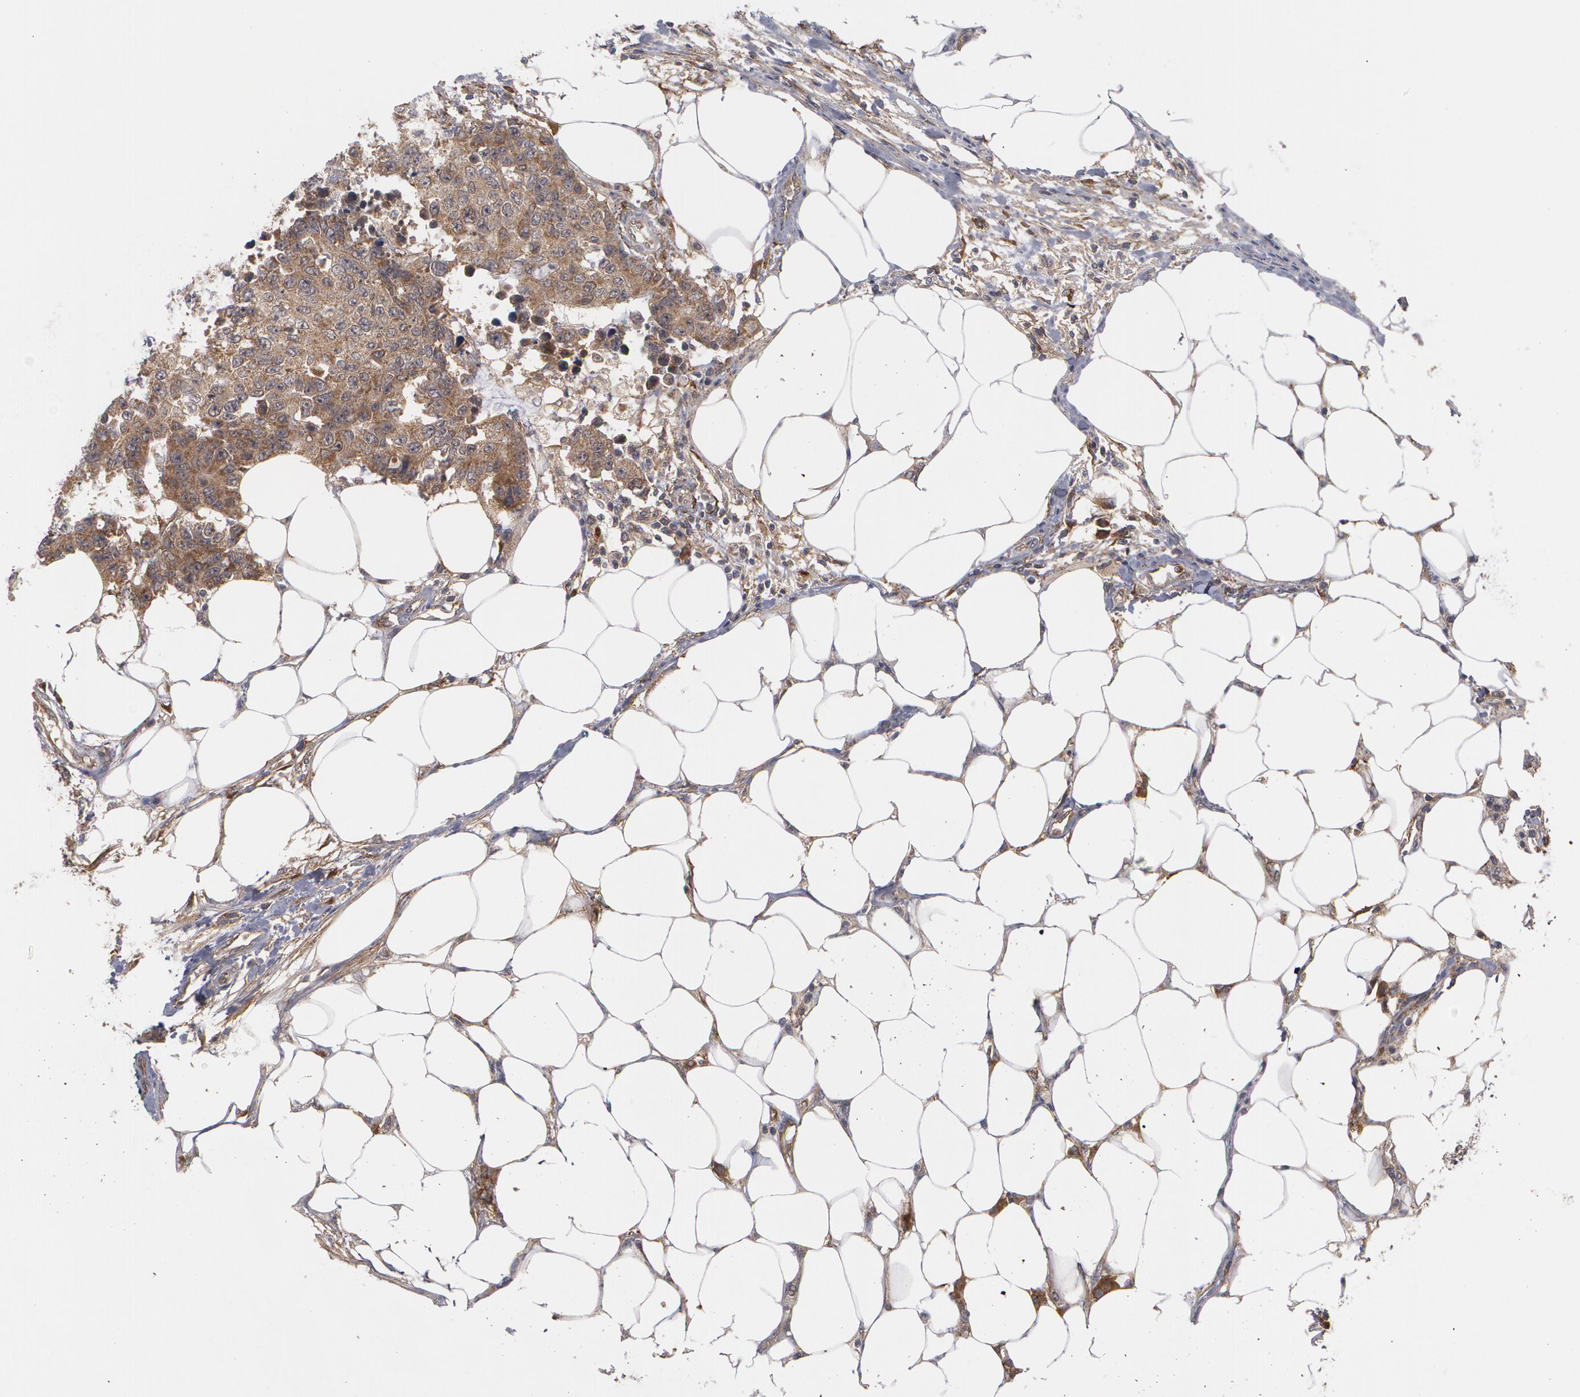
{"staining": {"intensity": "moderate", "quantity": ">75%", "location": "cytoplasmic/membranous"}, "tissue": "colorectal cancer", "cell_type": "Tumor cells", "image_type": "cancer", "snomed": [{"axis": "morphology", "description": "Adenocarcinoma, NOS"}, {"axis": "topography", "description": "Colon"}], "caption": "Human colorectal cancer stained with a brown dye displays moderate cytoplasmic/membranous positive positivity in approximately >75% of tumor cells.", "gene": "BMP6", "patient": {"sex": "female", "age": 86}}